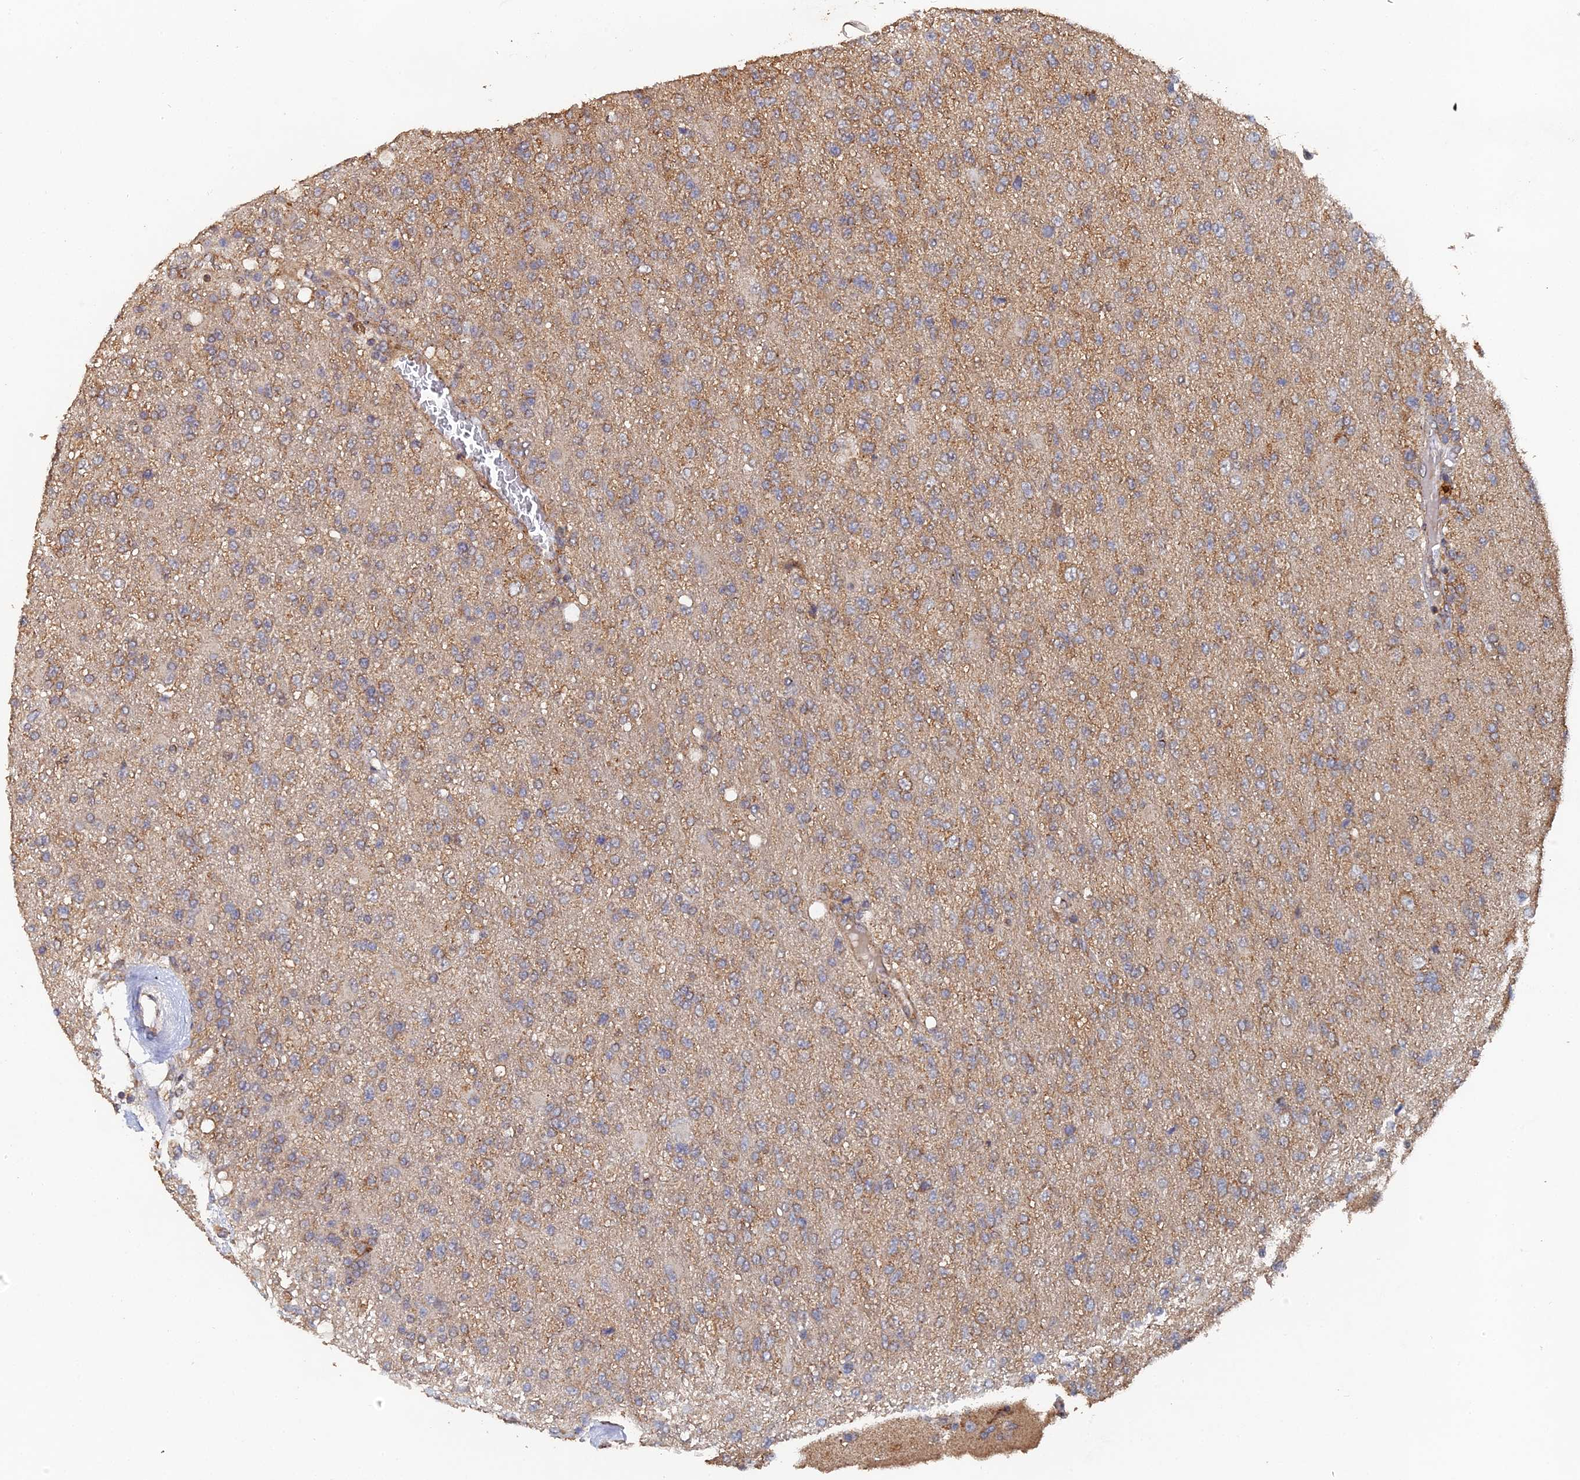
{"staining": {"intensity": "moderate", "quantity": ">75%", "location": "cytoplasmic/membranous"}, "tissue": "glioma", "cell_type": "Tumor cells", "image_type": "cancer", "snomed": [{"axis": "morphology", "description": "Glioma, malignant, High grade"}, {"axis": "topography", "description": "Brain"}], "caption": "A histopathology image showing moderate cytoplasmic/membranous positivity in about >75% of tumor cells in glioma, as visualized by brown immunohistochemical staining.", "gene": "SPANXN4", "patient": {"sex": "male", "age": 56}}